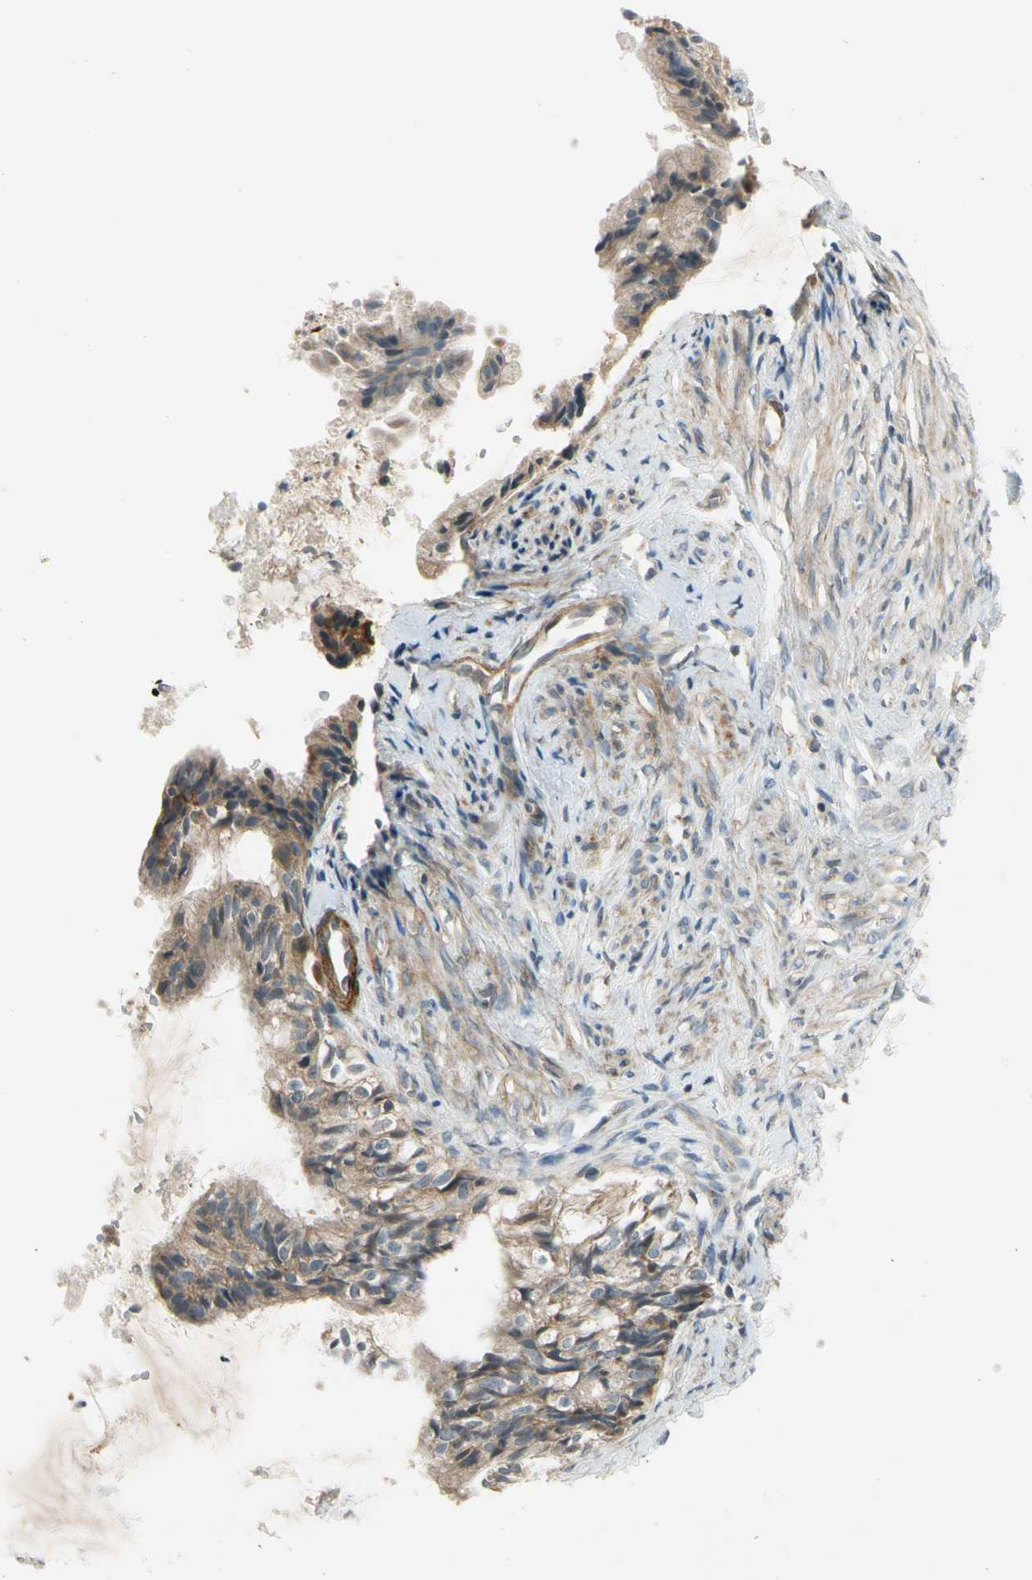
{"staining": {"intensity": "weak", "quantity": ">75%", "location": "cytoplasmic/membranous"}, "tissue": "cervical cancer", "cell_type": "Tumor cells", "image_type": "cancer", "snomed": [{"axis": "morphology", "description": "Normal tissue, NOS"}, {"axis": "morphology", "description": "Adenocarcinoma, NOS"}, {"axis": "topography", "description": "Cervix"}, {"axis": "topography", "description": "Endometrium"}], "caption": "About >75% of tumor cells in cervical cancer demonstrate weak cytoplasmic/membranous protein positivity as visualized by brown immunohistochemical staining.", "gene": "MST1R", "patient": {"sex": "female", "age": 86}}